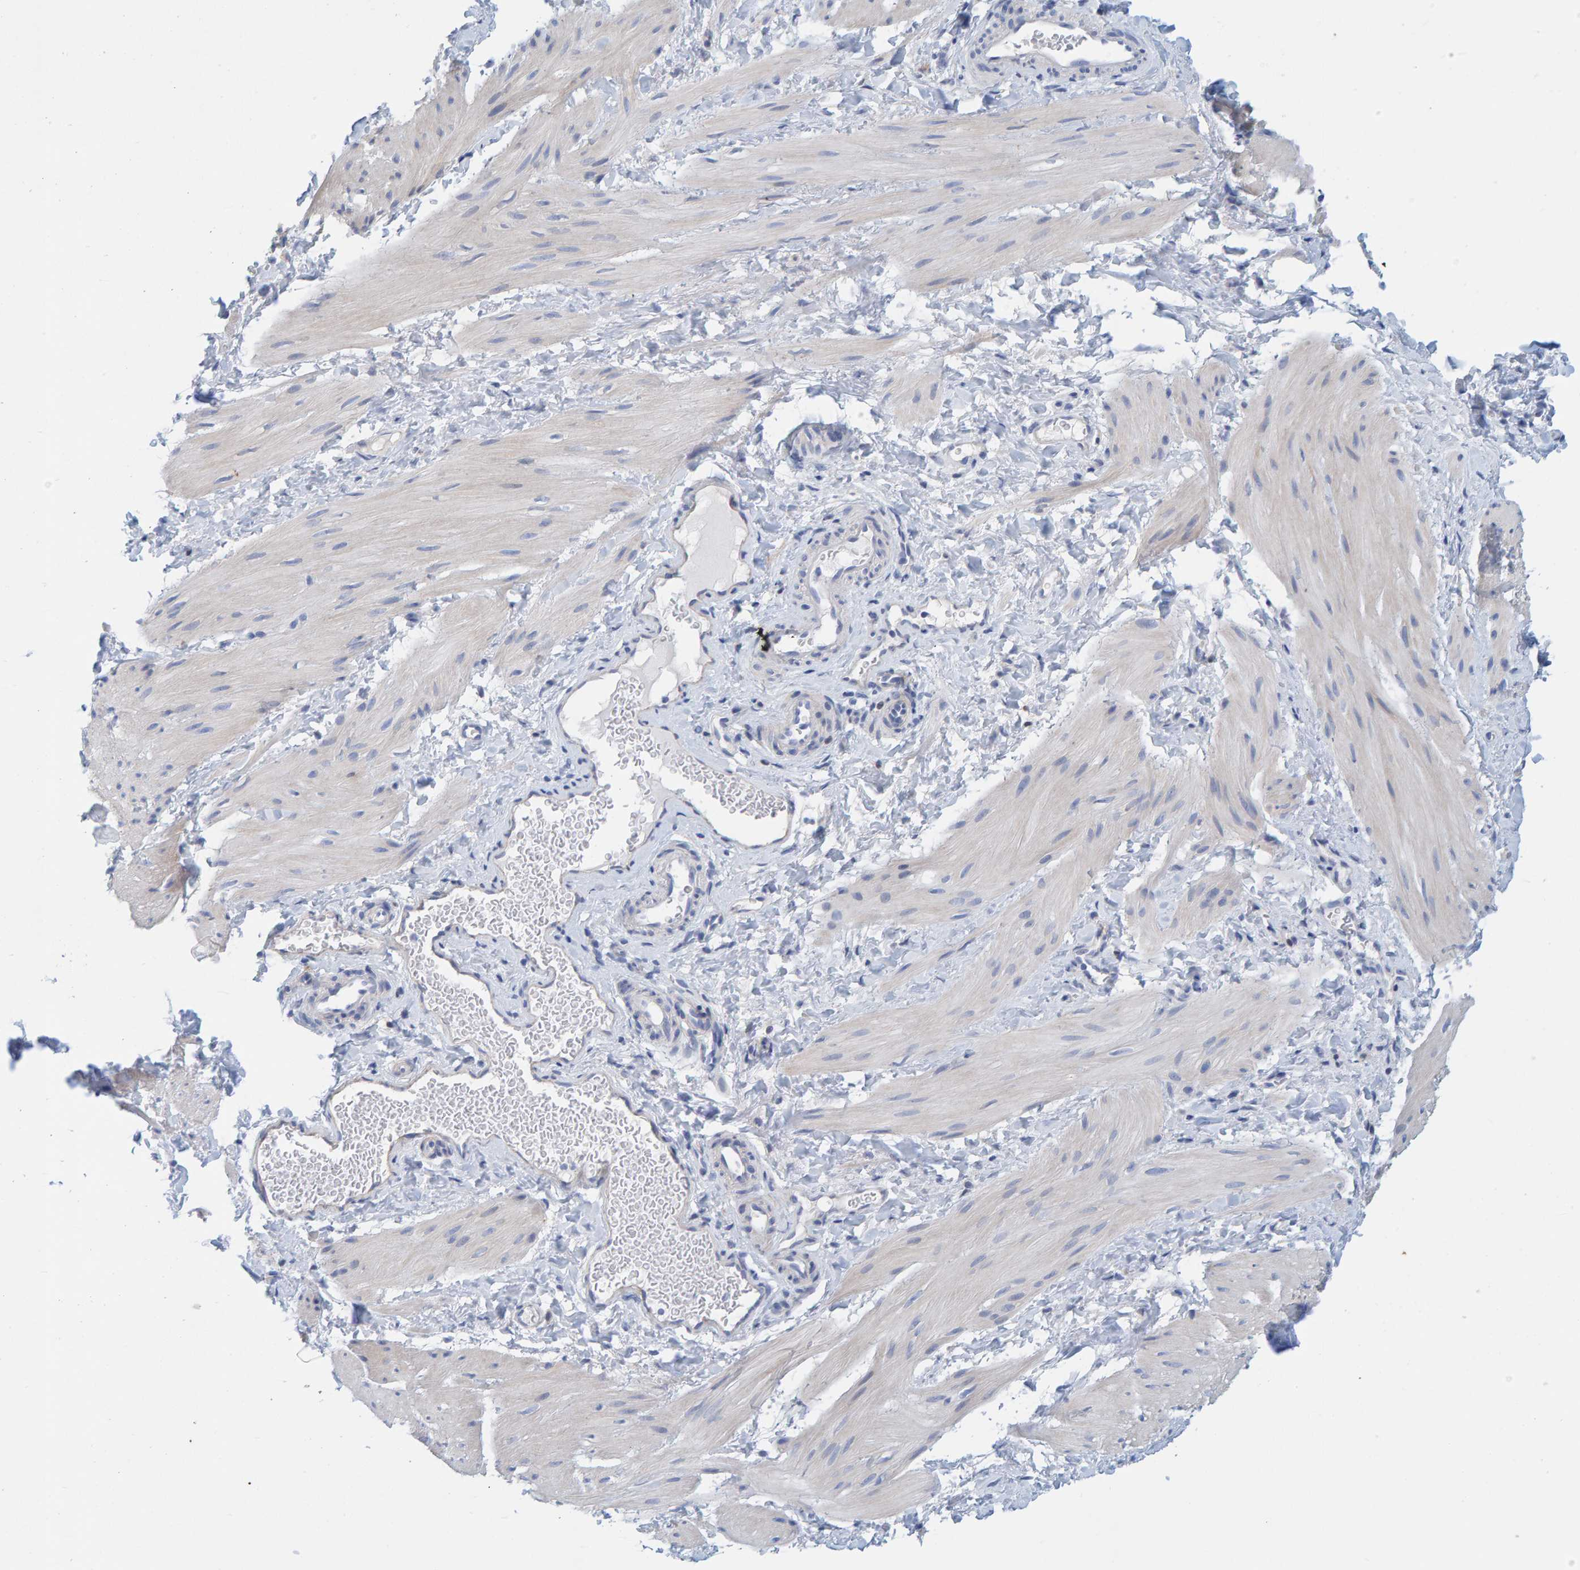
{"staining": {"intensity": "weak", "quantity": "<25%", "location": "cytoplasmic/membranous"}, "tissue": "smooth muscle", "cell_type": "Smooth muscle cells", "image_type": "normal", "snomed": [{"axis": "morphology", "description": "Normal tissue, NOS"}, {"axis": "topography", "description": "Smooth muscle"}], "caption": "Immunohistochemical staining of unremarkable smooth muscle displays no significant staining in smooth muscle cells.", "gene": "KLHL11", "patient": {"sex": "male", "age": 16}}